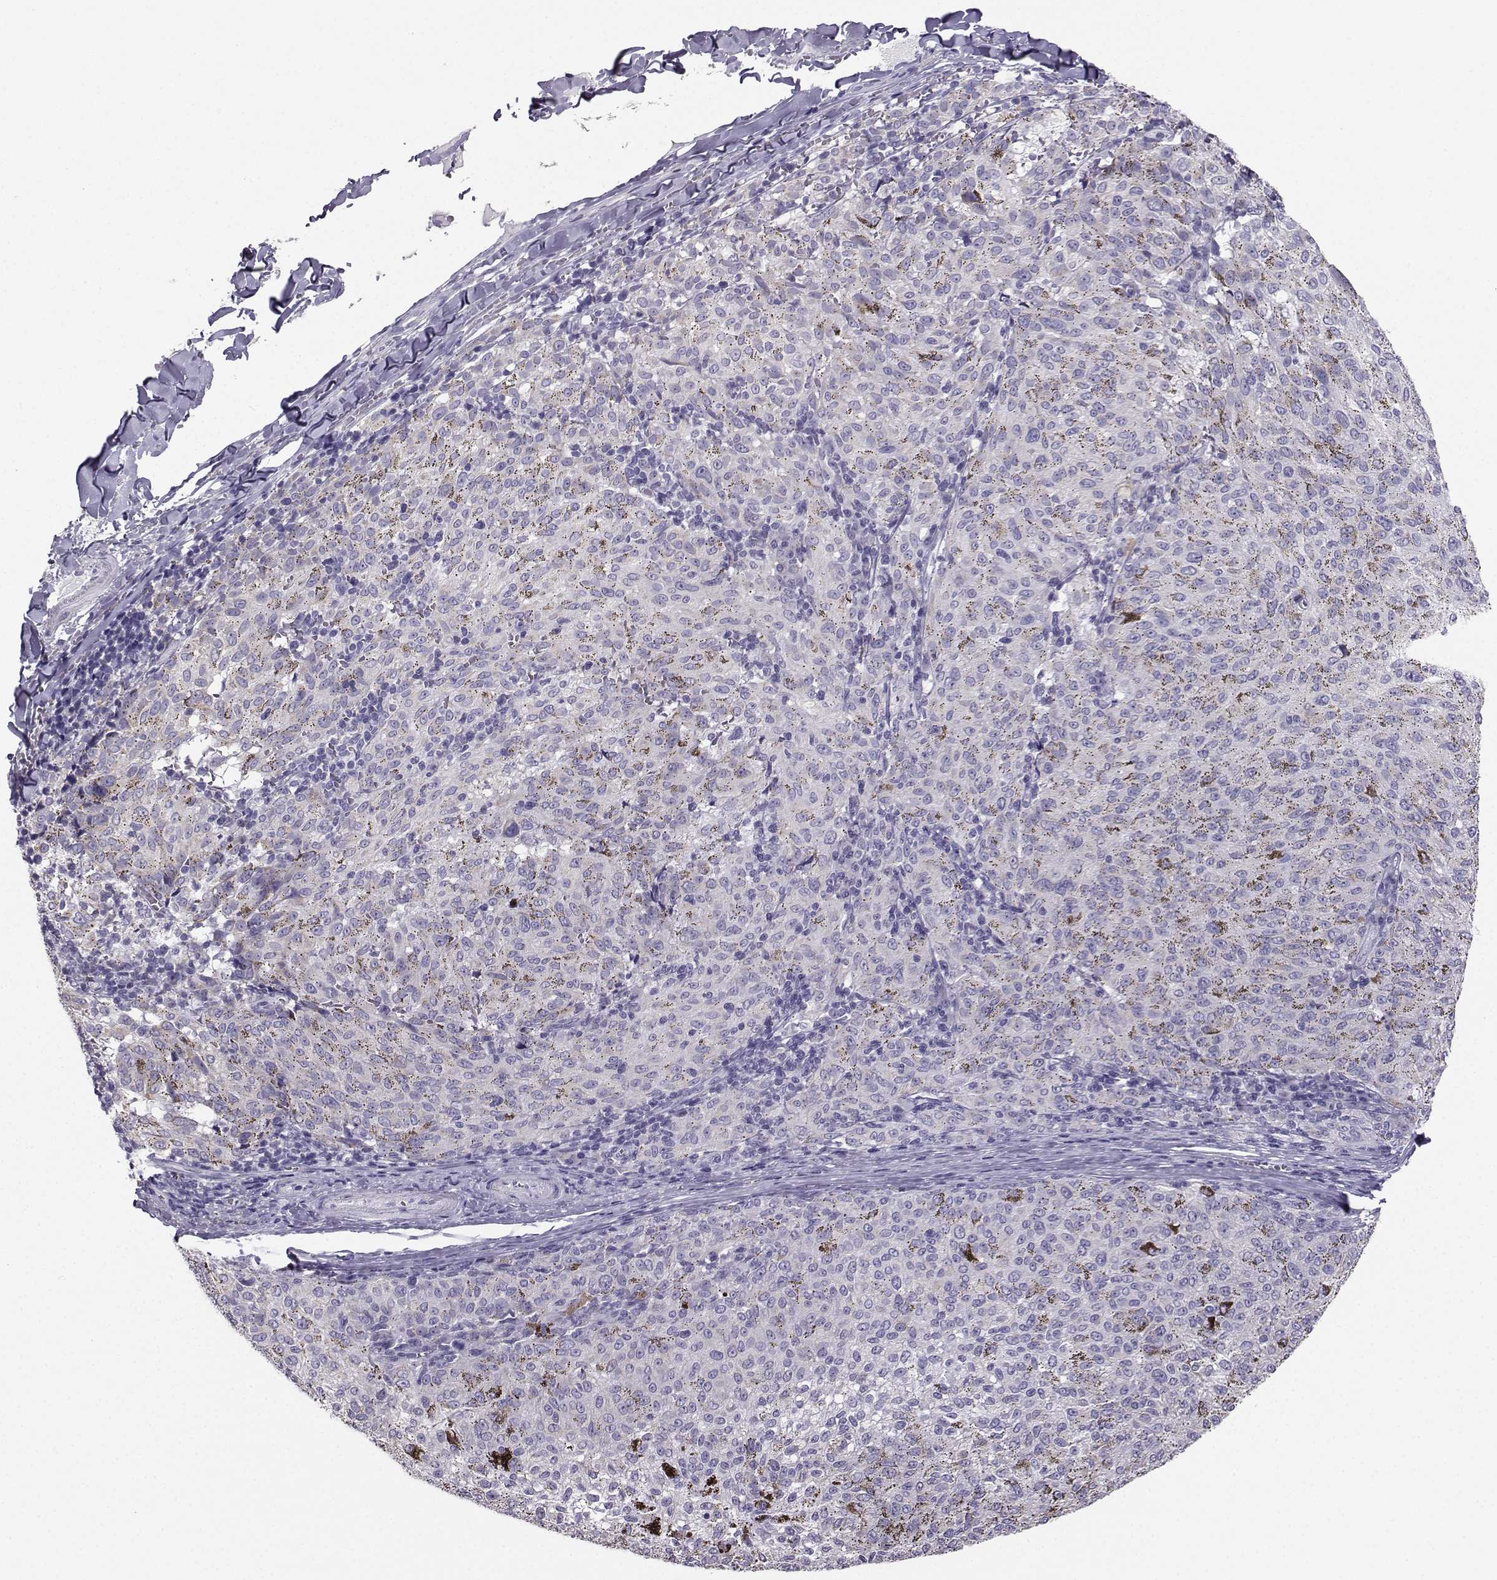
{"staining": {"intensity": "negative", "quantity": "none", "location": "none"}, "tissue": "melanoma", "cell_type": "Tumor cells", "image_type": "cancer", "snomed": [{"axis": "morphology", "description": "Malignant melanoma, NOS"}, {"axis": "topography", "description": "Skin"}], "caption": "The histopathology image displays no significant expression in tumor cells of malignant melanoma.", "gene": "AVP", "patient": {"sex": "female", "age": 72}}